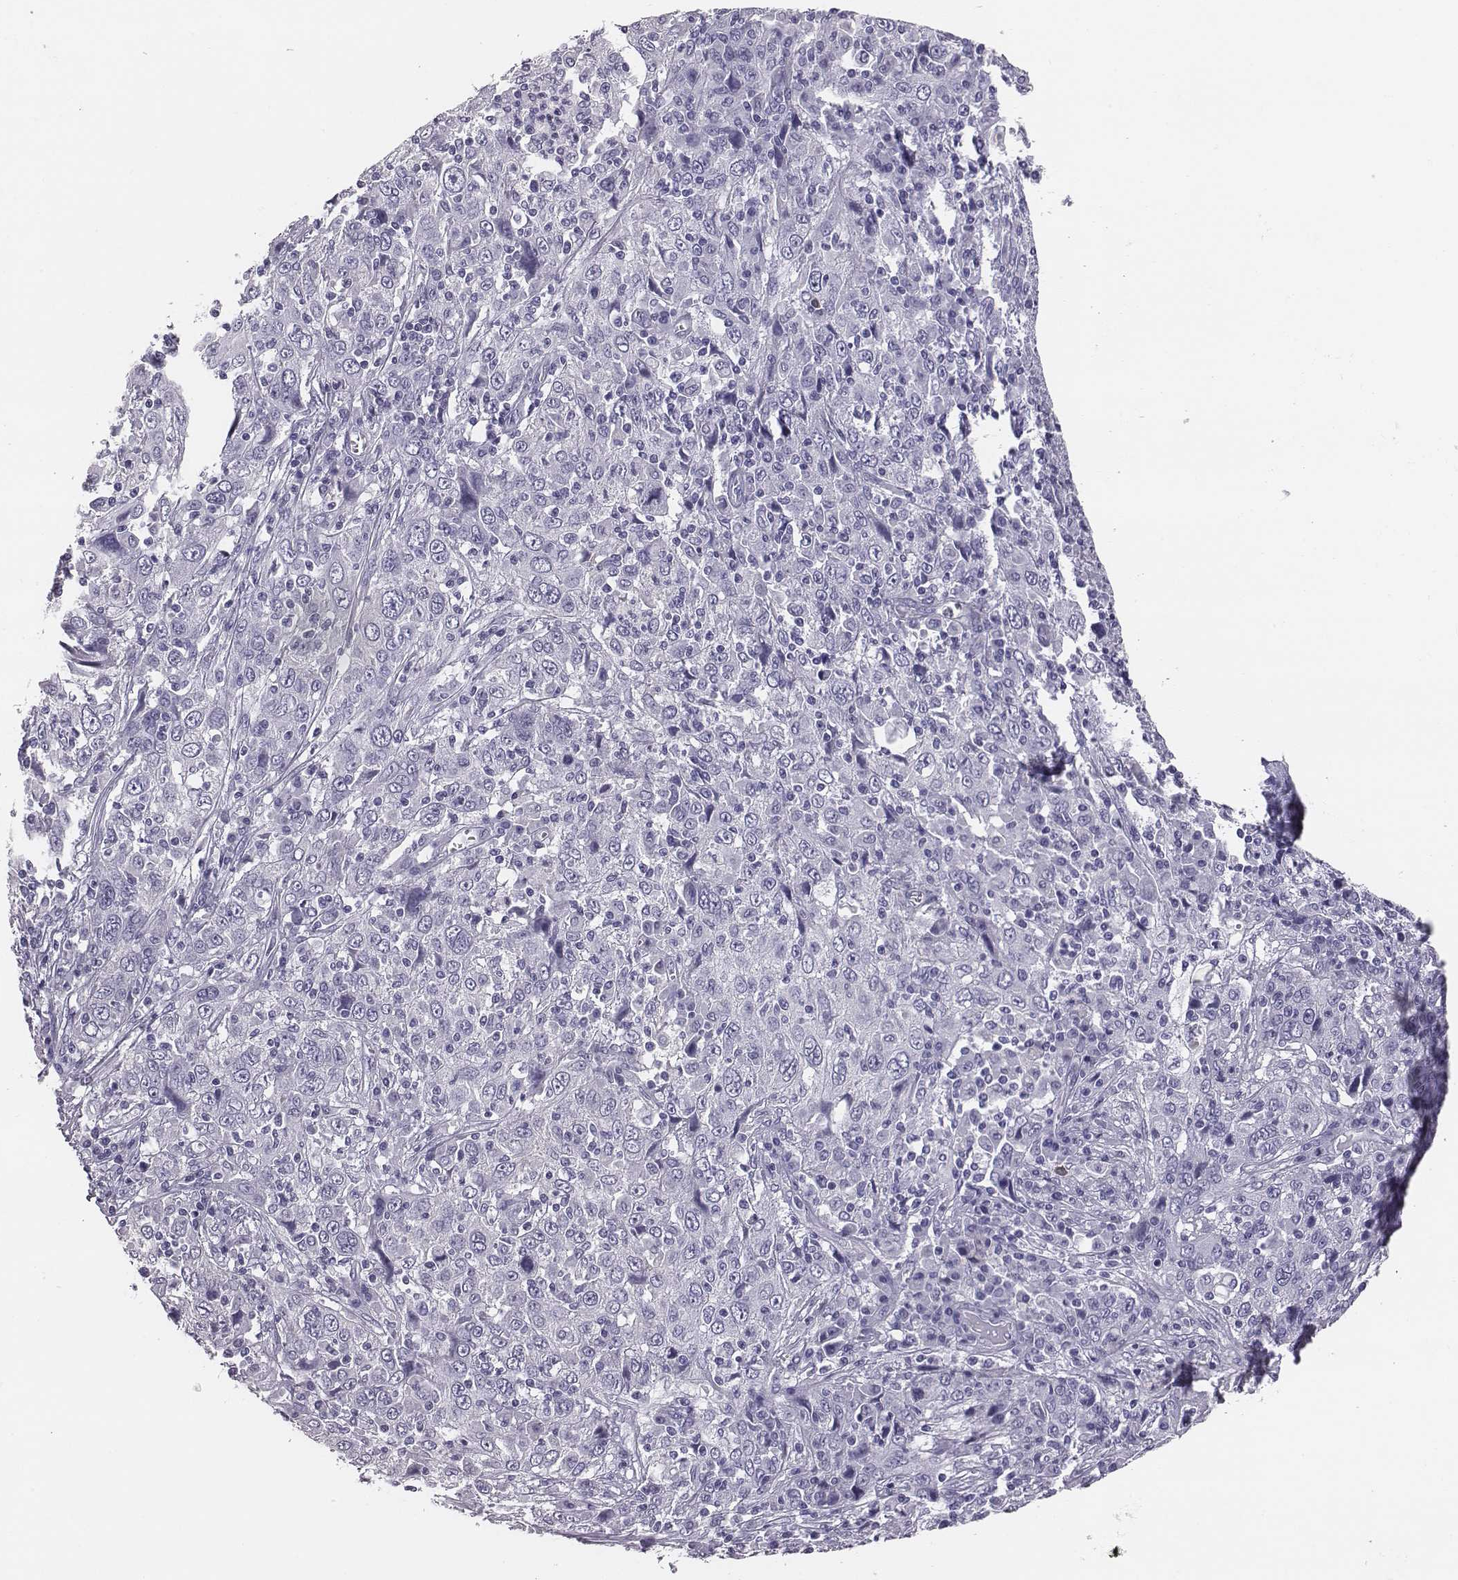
{"staining": {"intensity": "negative", "quantity": "none", "location": "none"}, "tissue": "cervical cancer", "cell_type": "Tumor cells", "image_type": "cancer", "snomed": [{"axis": "morphology", "description": "Squamous cell carcinoma, NOS"}, {"axis": "topography", "description": "Cervix"}], "caption": "Tumor cells are negative for protein expression in human cervical cancer.", "gene": "ACOD1", "patient": {"sex": "female", "age": 46}}